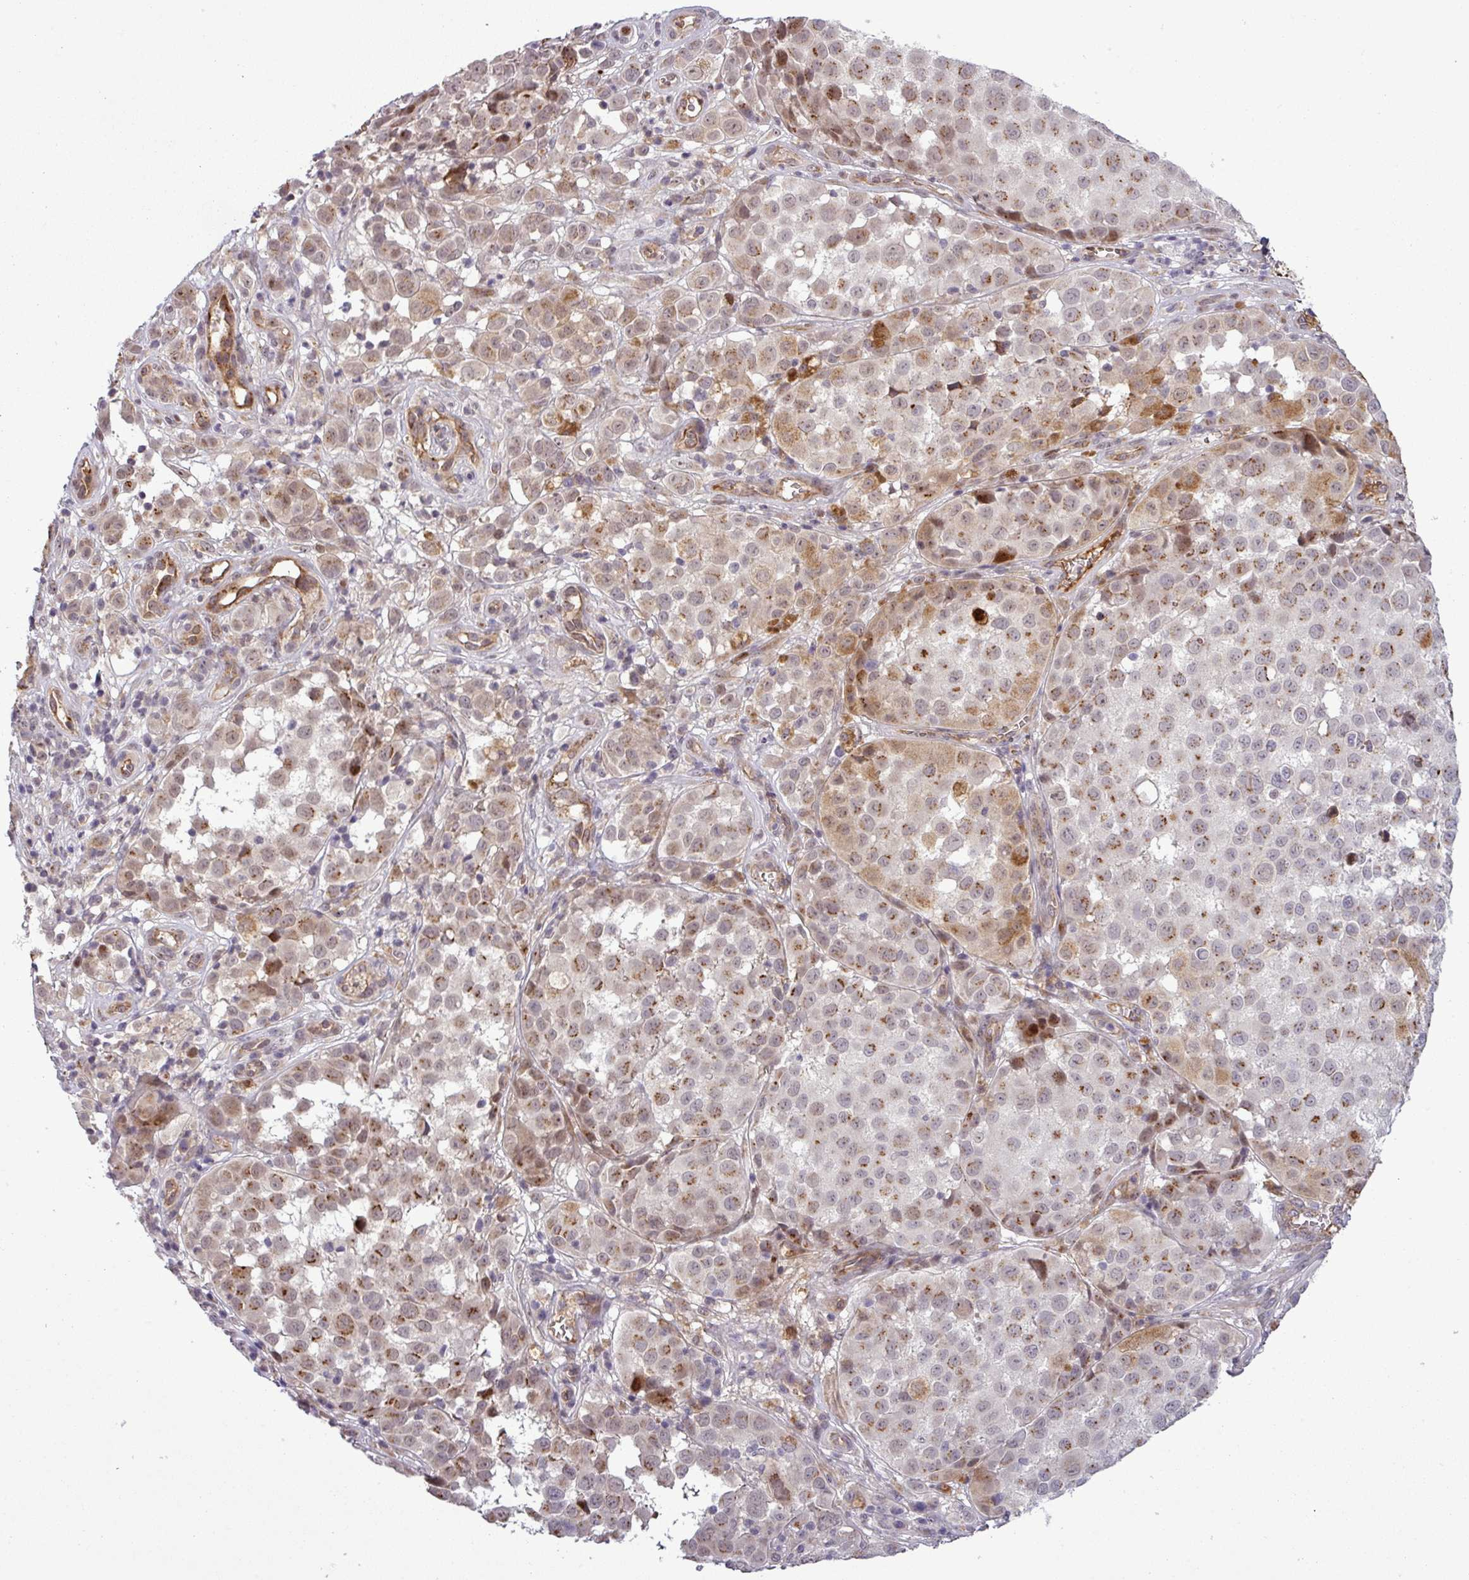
{"staining": {"intensity": "moderate", "quantity": "25%-75%", "location": "cytoplasmic/membranous"}, "tissue": "melanoma", "cell_type": "Tumor cells", "image_type": "cancer", "snomed": [{"axis": "morphology", "description": "Malignant melanoma, NOS"}, {"axis": "topography", "description": "Skin"}], "caption": "A photomicrograph of melanoma stained for a protein reveals moderate cytoplasmic/membranous brown staining in tumor cells. Using DAB (3,3'-diaminobenzidine) (brown) and hematoxylin (blue) stains, captured at high magnification using brightfield microscopy.", "gene": "PCDH1", "patient": {"sex": "male", "age": 64}}